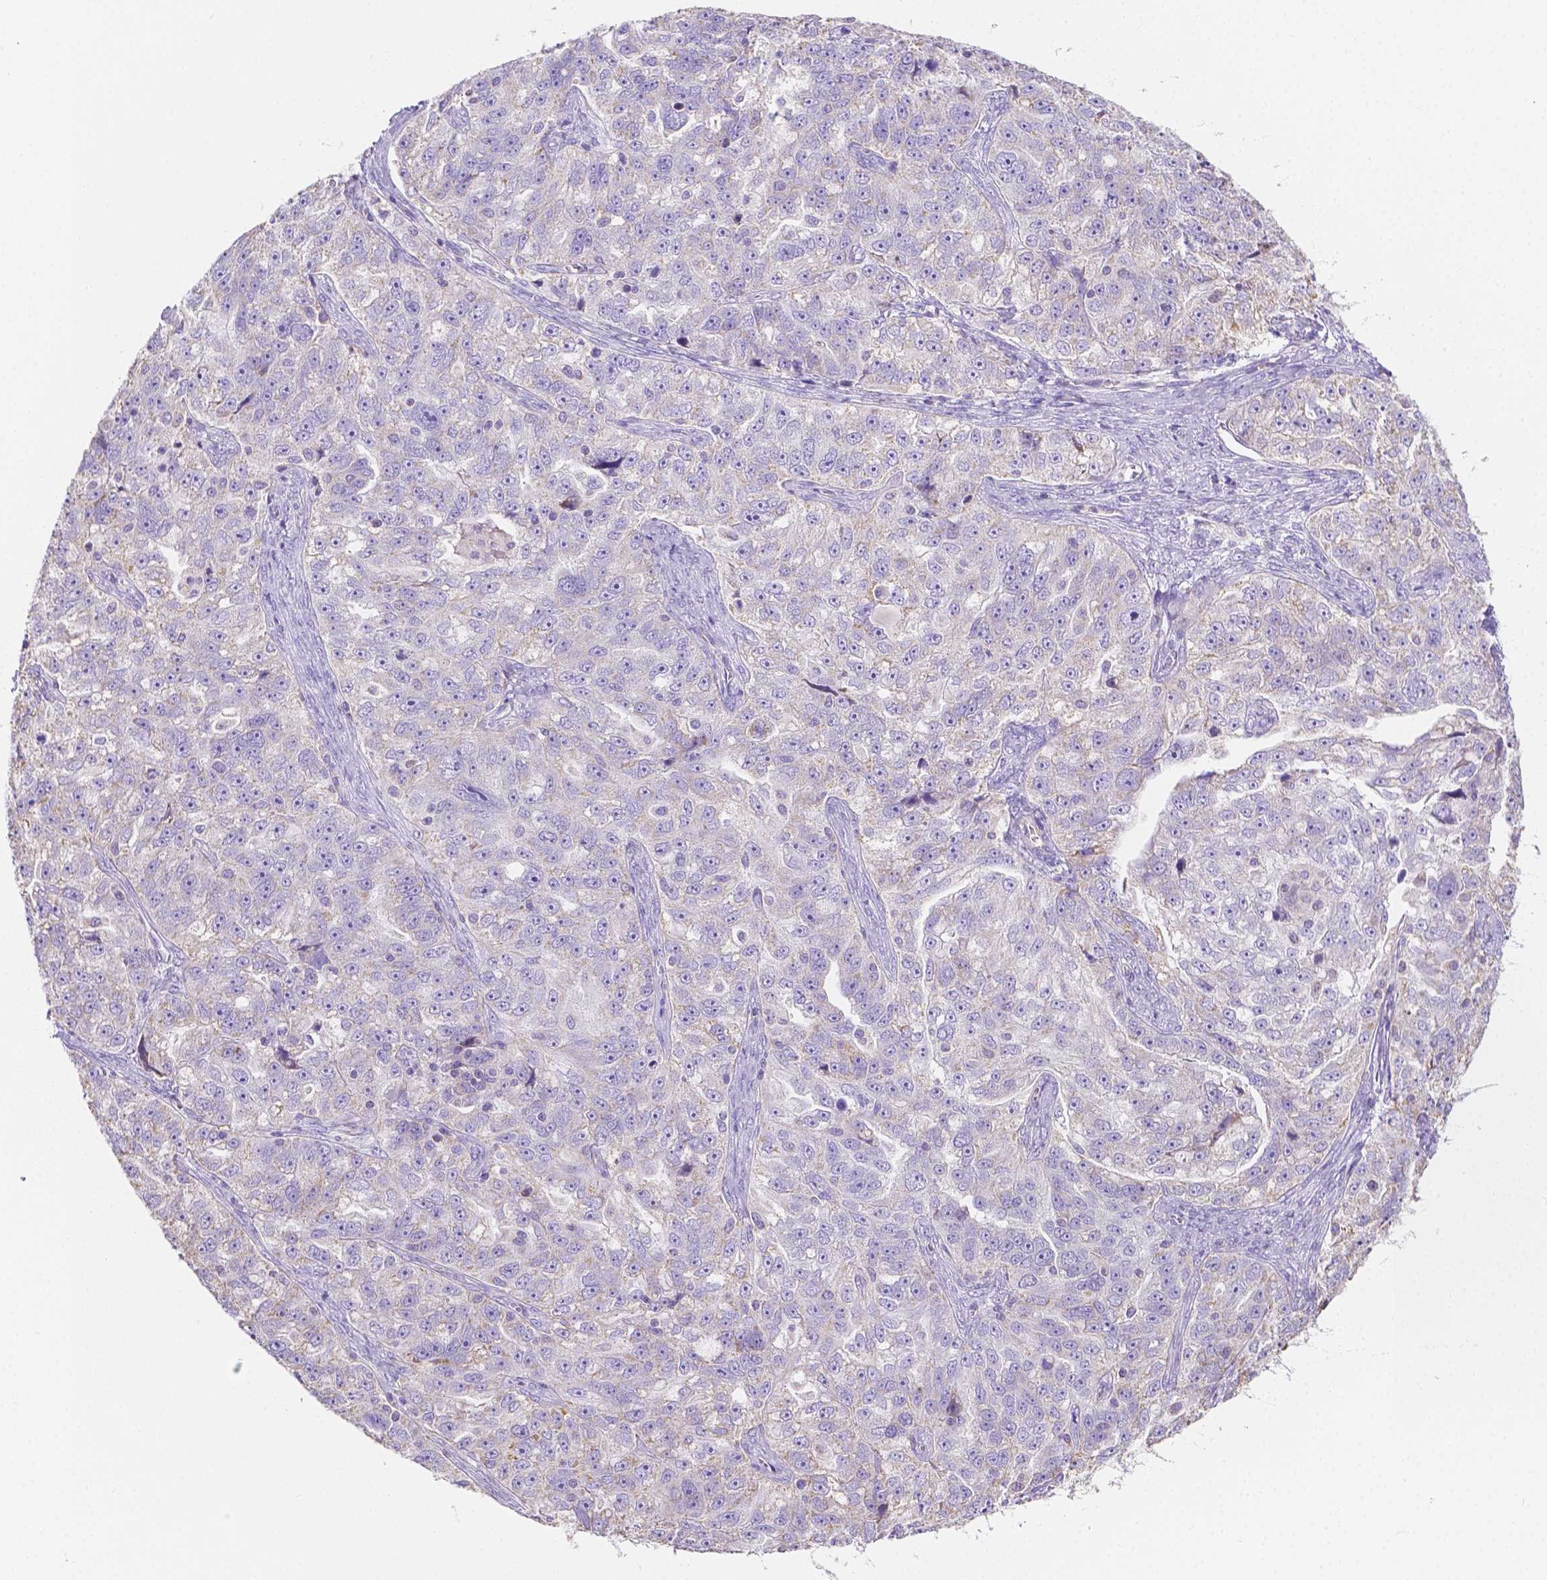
{"staining": {"intensity": "negative", "quantity": "none", "location": "none"}, "tissue": "ovarian cancer", "cell_type": "Tumor cells", "image_type": "cancer", "snomed": [{"axis": "morphology", "description": "Cystadenocarcinoma, serous, NOS"}, {"axis": "topography", "description": "Ovary"}], "caption": "This is an IHC image of human ovarian serous cystadenocarcinoma. There is no positivity in tumor cells.", "gene": "TMEM130", "patient": {"sex": "female", "age": 51}}